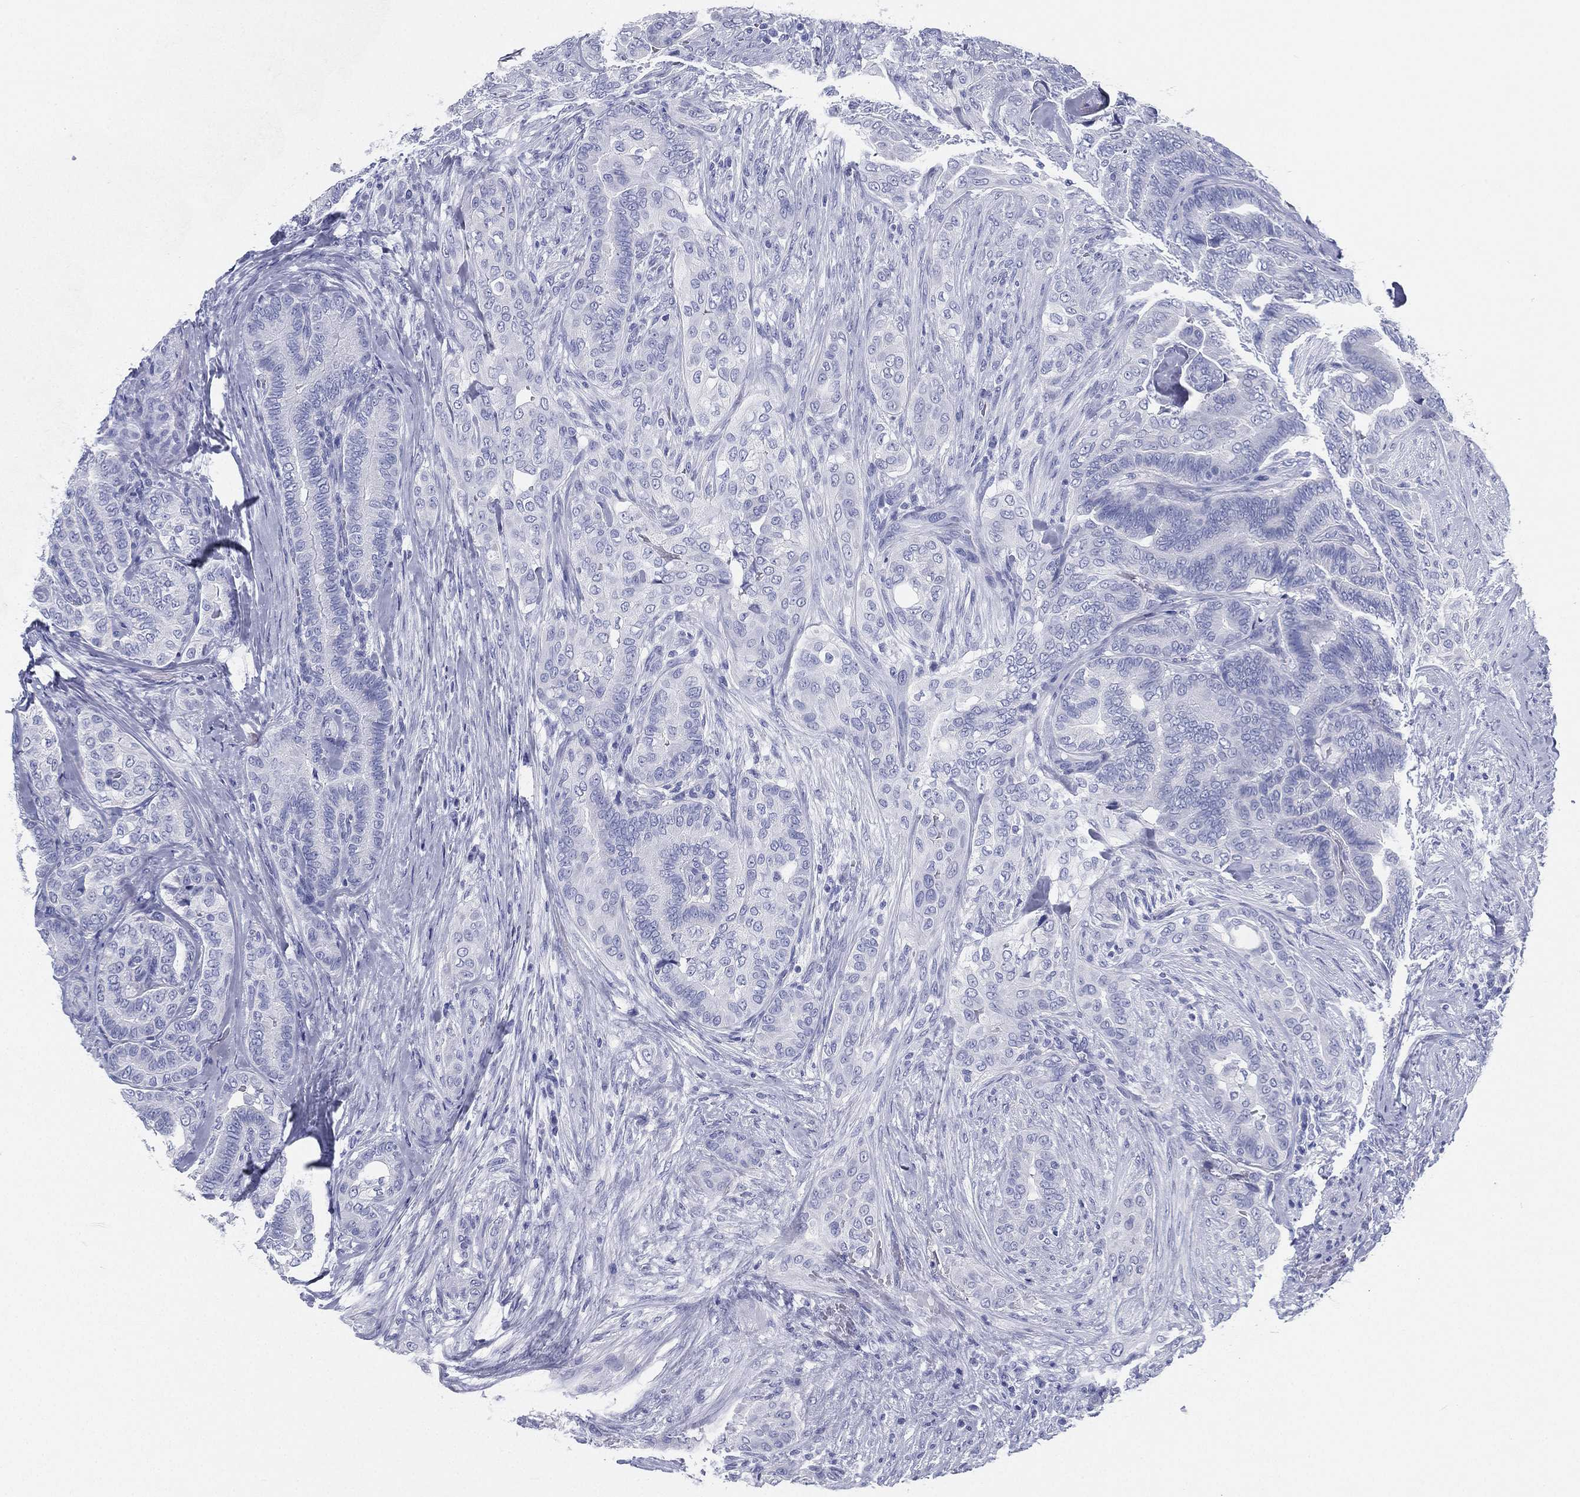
{"staining": {"intensity": "negative", "quantity": "none", "location": "none"}, "tissue": "thyroid cancer", "cell_type": "Tumor cells", "image_type": "cancer", "snomed": [{"axis": "morphology", "description": "Papillary adenocarcinoma, NOS"}, {"axis": "topography", "description": "Thyroid gland"}], "caption": "Papillary adenocarcinoma (thyroid) stained for a protein using immunohistochemistry (IHC) displays no expression tumor cells.", "gene": "ATP1B2", "patient": {"sex": "male", "age": 61}}